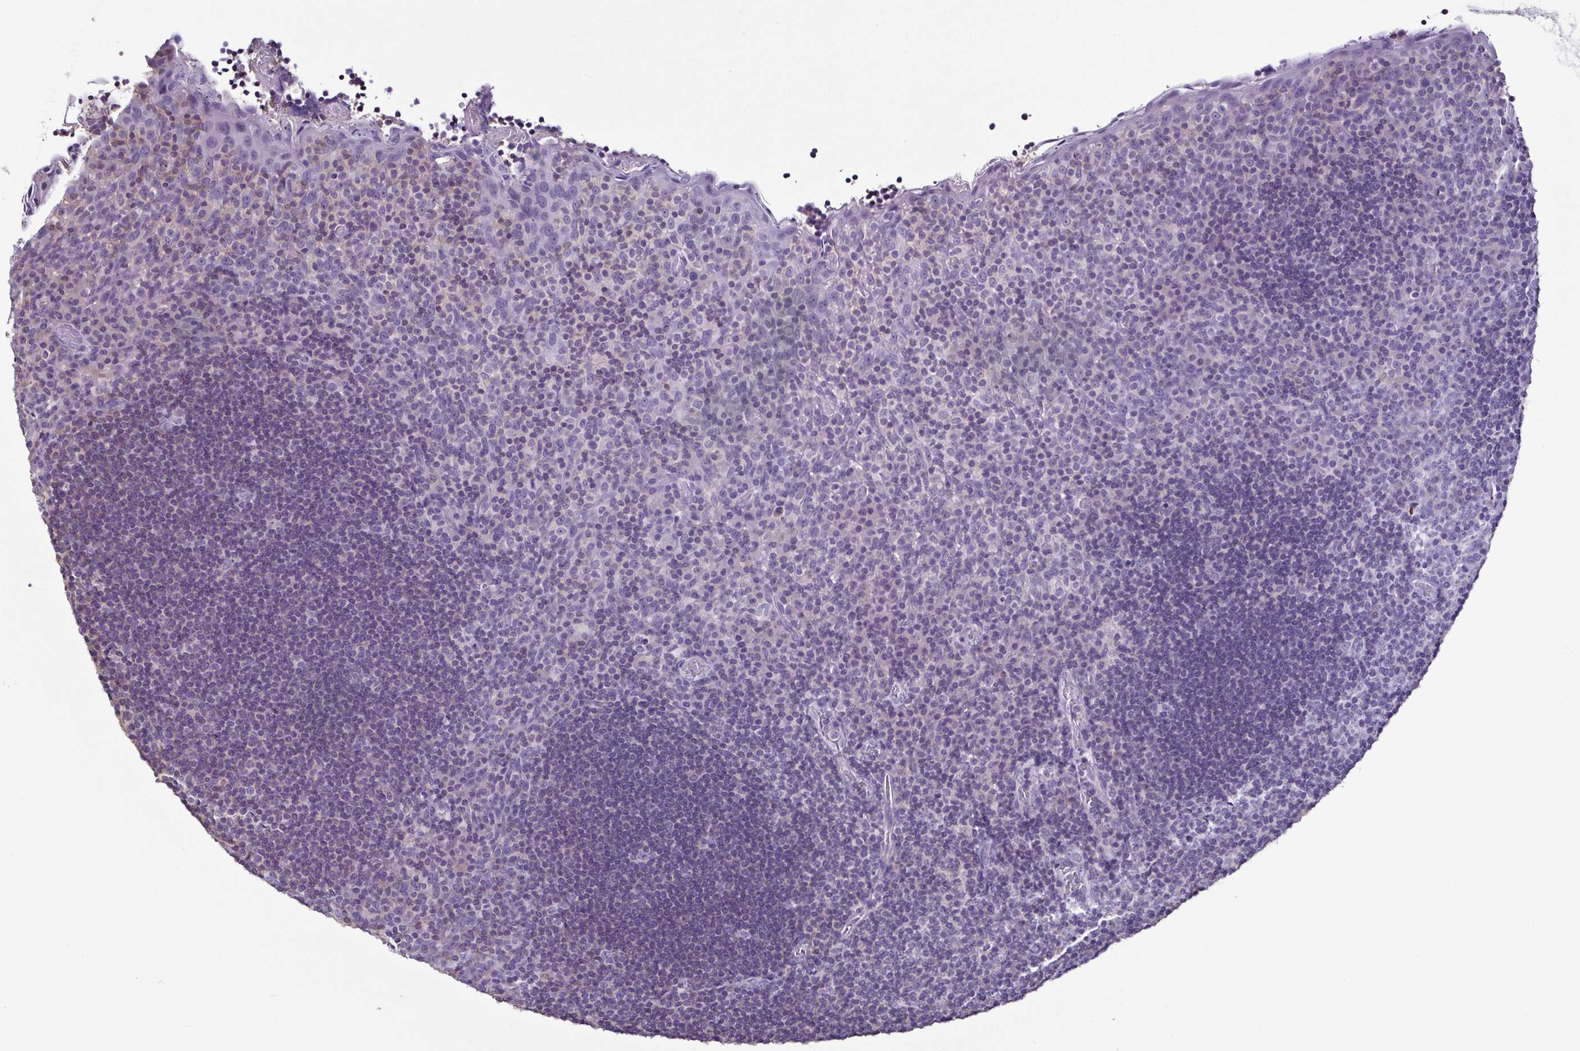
{"staining": {"intensity": "negative", "quantity": "none", "location": "none"}, "tissue": "tonsil", "cell_type": "Germinal center cells", "image_type": "normal", "snomed": [{"axis": "morphology", "description": "Normal tissue, NOS"}, {"axis": "topography", "description": "Tonsil"}], "caption": "High power microscopy micrograph of an IHC histopathology image of normal tonsil, revealing no significant staining in germinal center cells.", "gene": "TNNT2", "patient": {"sex": "male", "age": 17}}